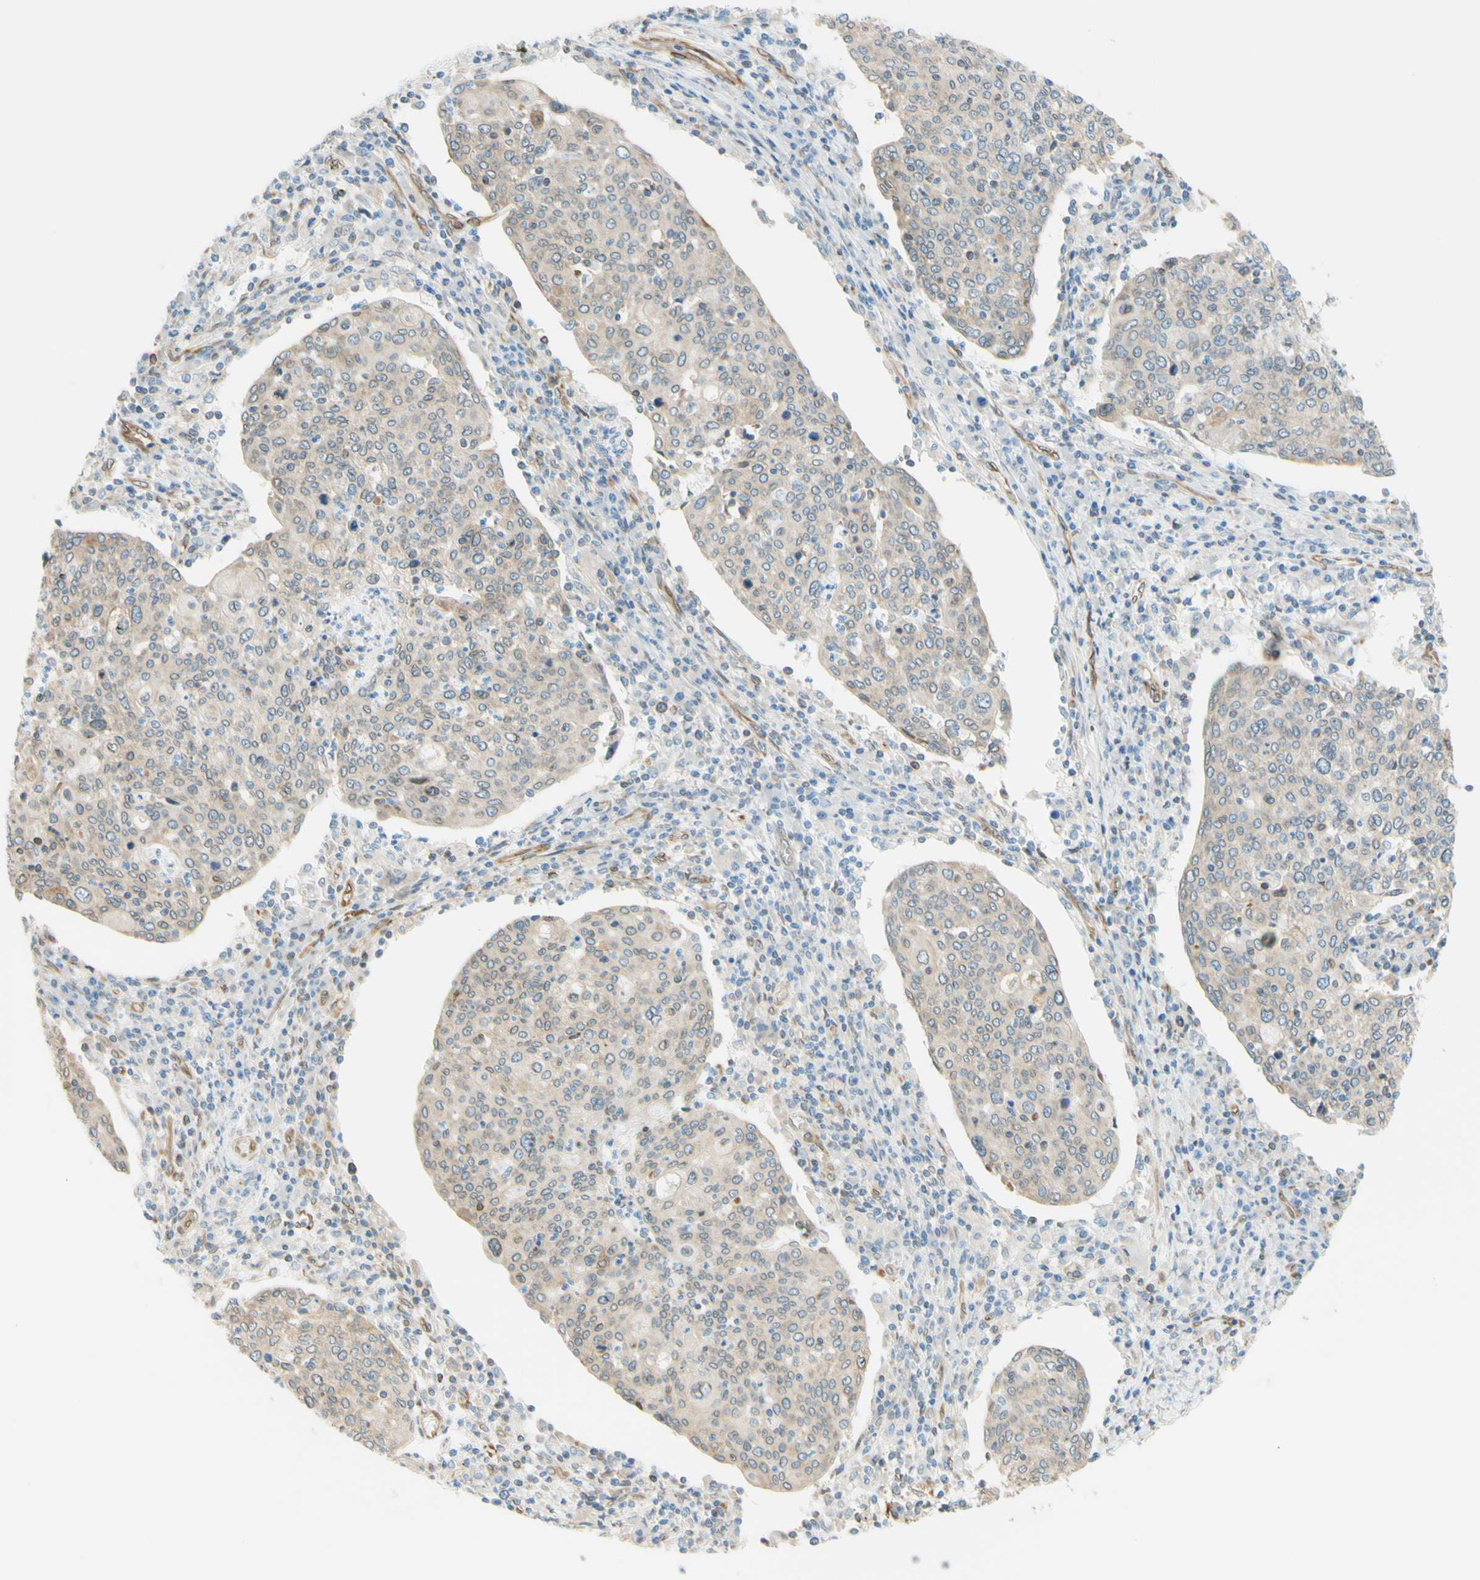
{"staining": {"intensity": "weak", "quantity": "25%-75%", "location": "cytoplasmic/membranous,nuclear"}, "tissue": "cervical cancer", "cell_type": "Tumor cells", "image_type": "cancer", "snomed": [{"axis": "morphology", "description": "Squamous cell carcinoma, NOS"}, {"axis": "topography", "description": "Cervix"}], "caption": "Immunohistochemical staining of squamous cell carcinoma (cervical) displays low levels of weak cytoplasmic/membranous and nuclear positivity in about 25%-75% of tumor cells.", "gene": "ENDOD1", "patient": {"sex": "female", "age": 40}}